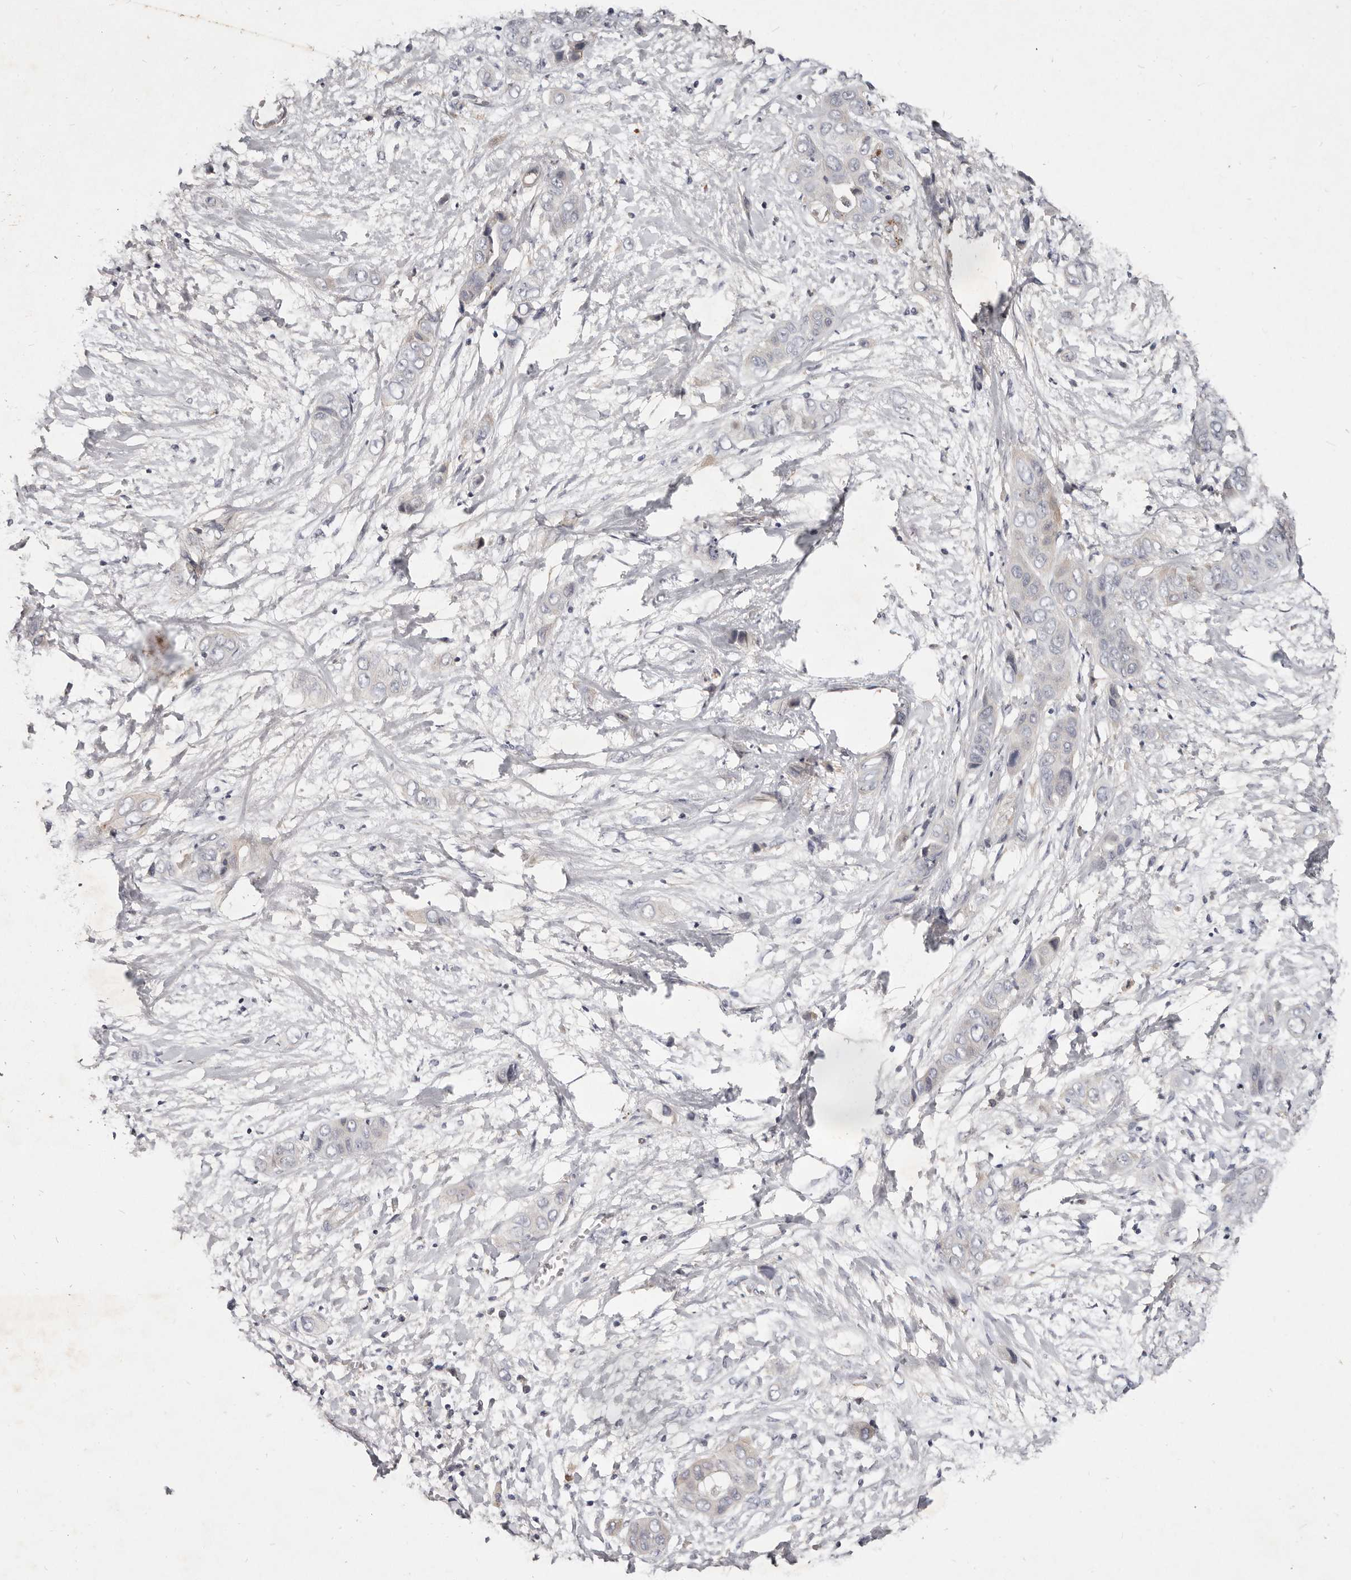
{"staining": {"intensity": "negative", "quantity": "none", "location": "none"}, "tissue": "liver cancer", "cell_type": "Tumor cells", "image_type": "cancer", "snomed": [{"axis": "morphology", "description": "Cholangiocarcinoma"}, {"axis": "topography", "description": "Liver"}], "caption": "IHC of human liver cholangiocarcinoma demonstrates no positivity in tumor cells.", "gene": "MRPS33", "patient": {"sex": "female", "age": 52}}